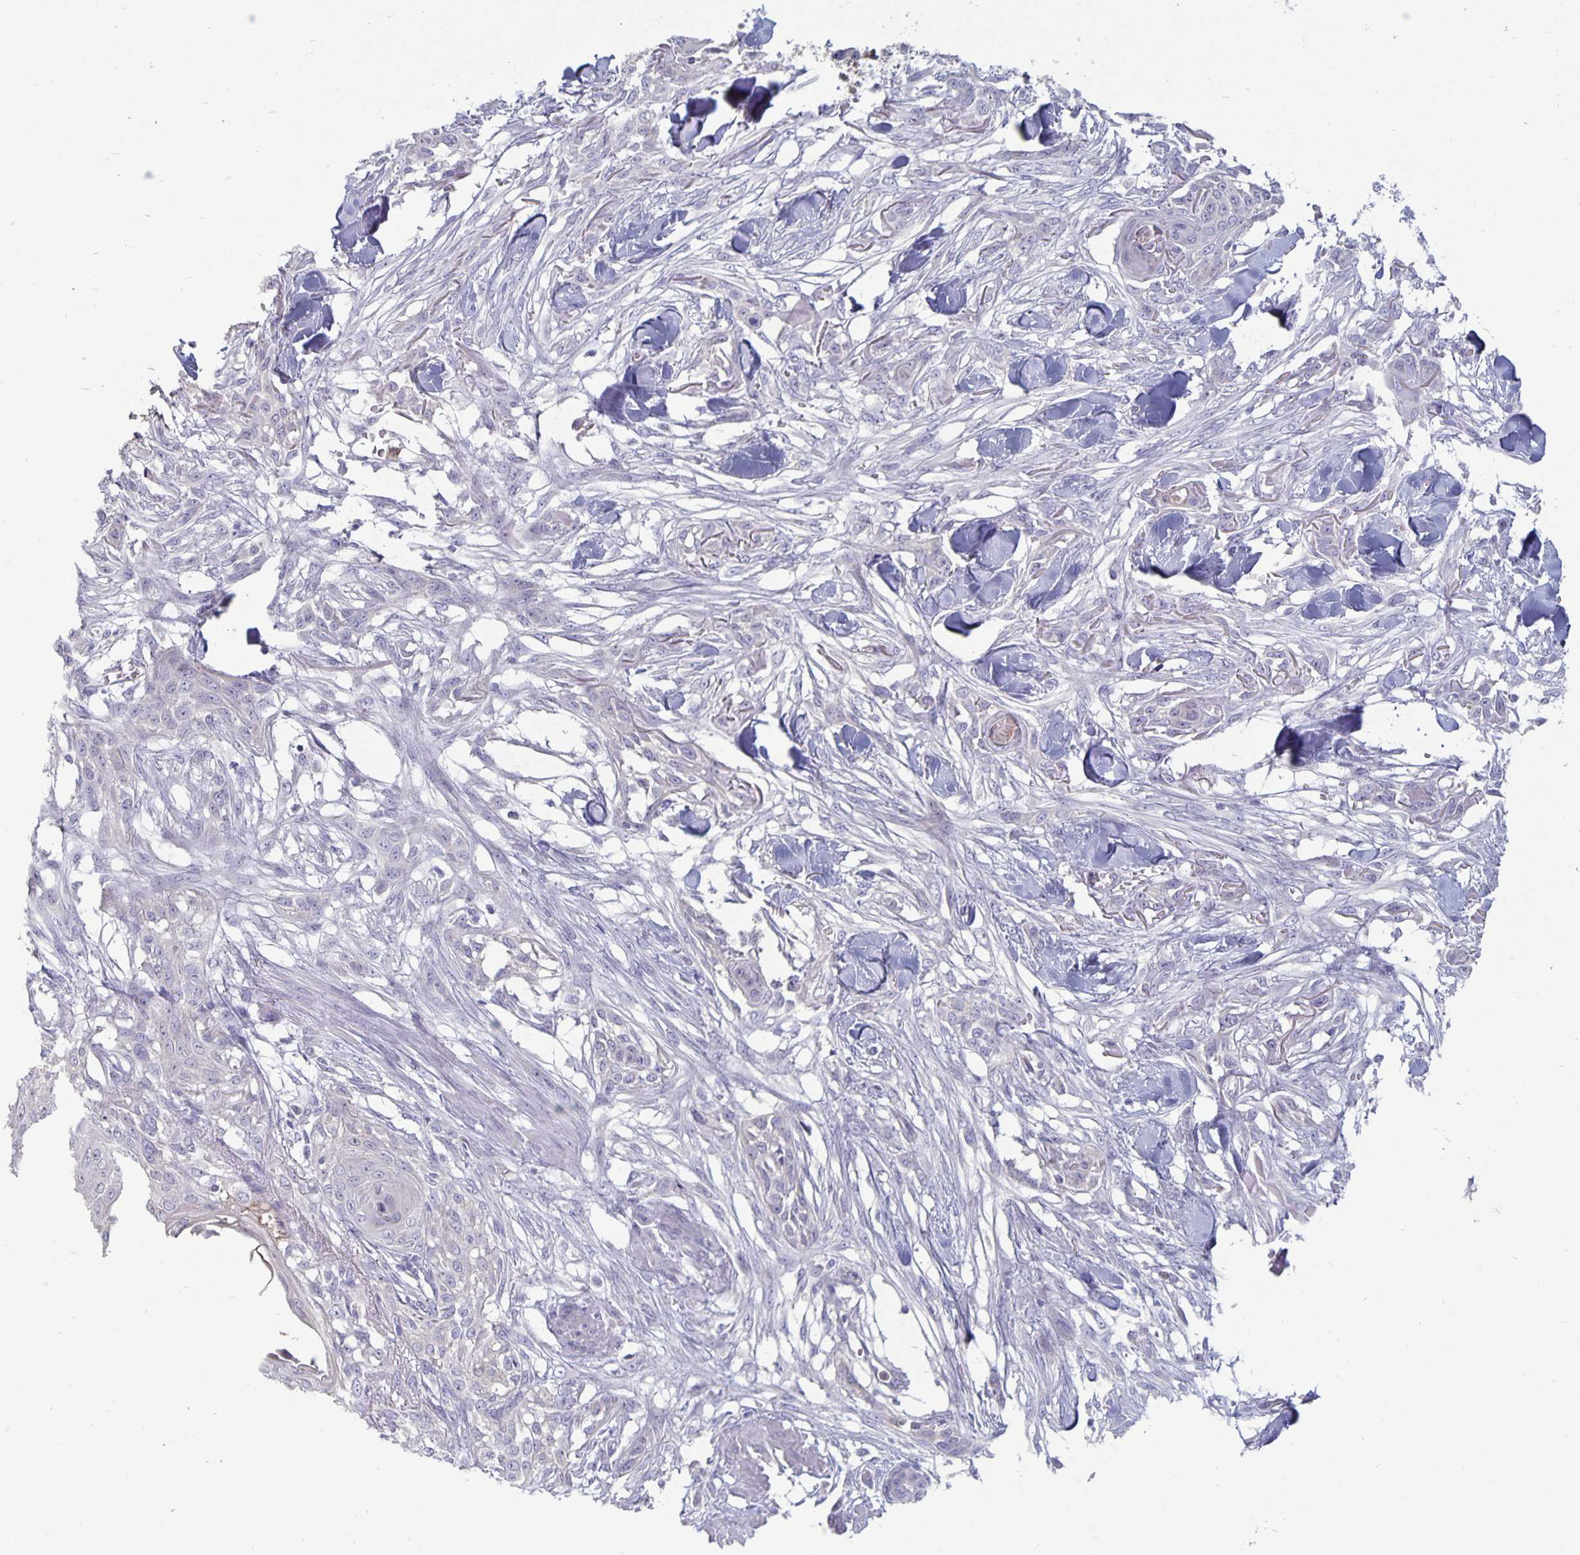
{"staining": {"intensity": "negative", "quantity": "none", "location": "none"}, "tissue": "skin cancer", "cell_type": "Tumor cells", "image_type": "cancer", "snomed": [{"axis": "morphology", "description": "Squamous cell carcinoma, NOS"}, {"axis": "topography", "description": "Skin"}], "caption": "This is an immunohistochemistry micrograph of squamous cell carcinoma (skin). There is no staining in tumor cells.", "gene": "PLCB3", "patient": {"sex": "female", "age": 59}}